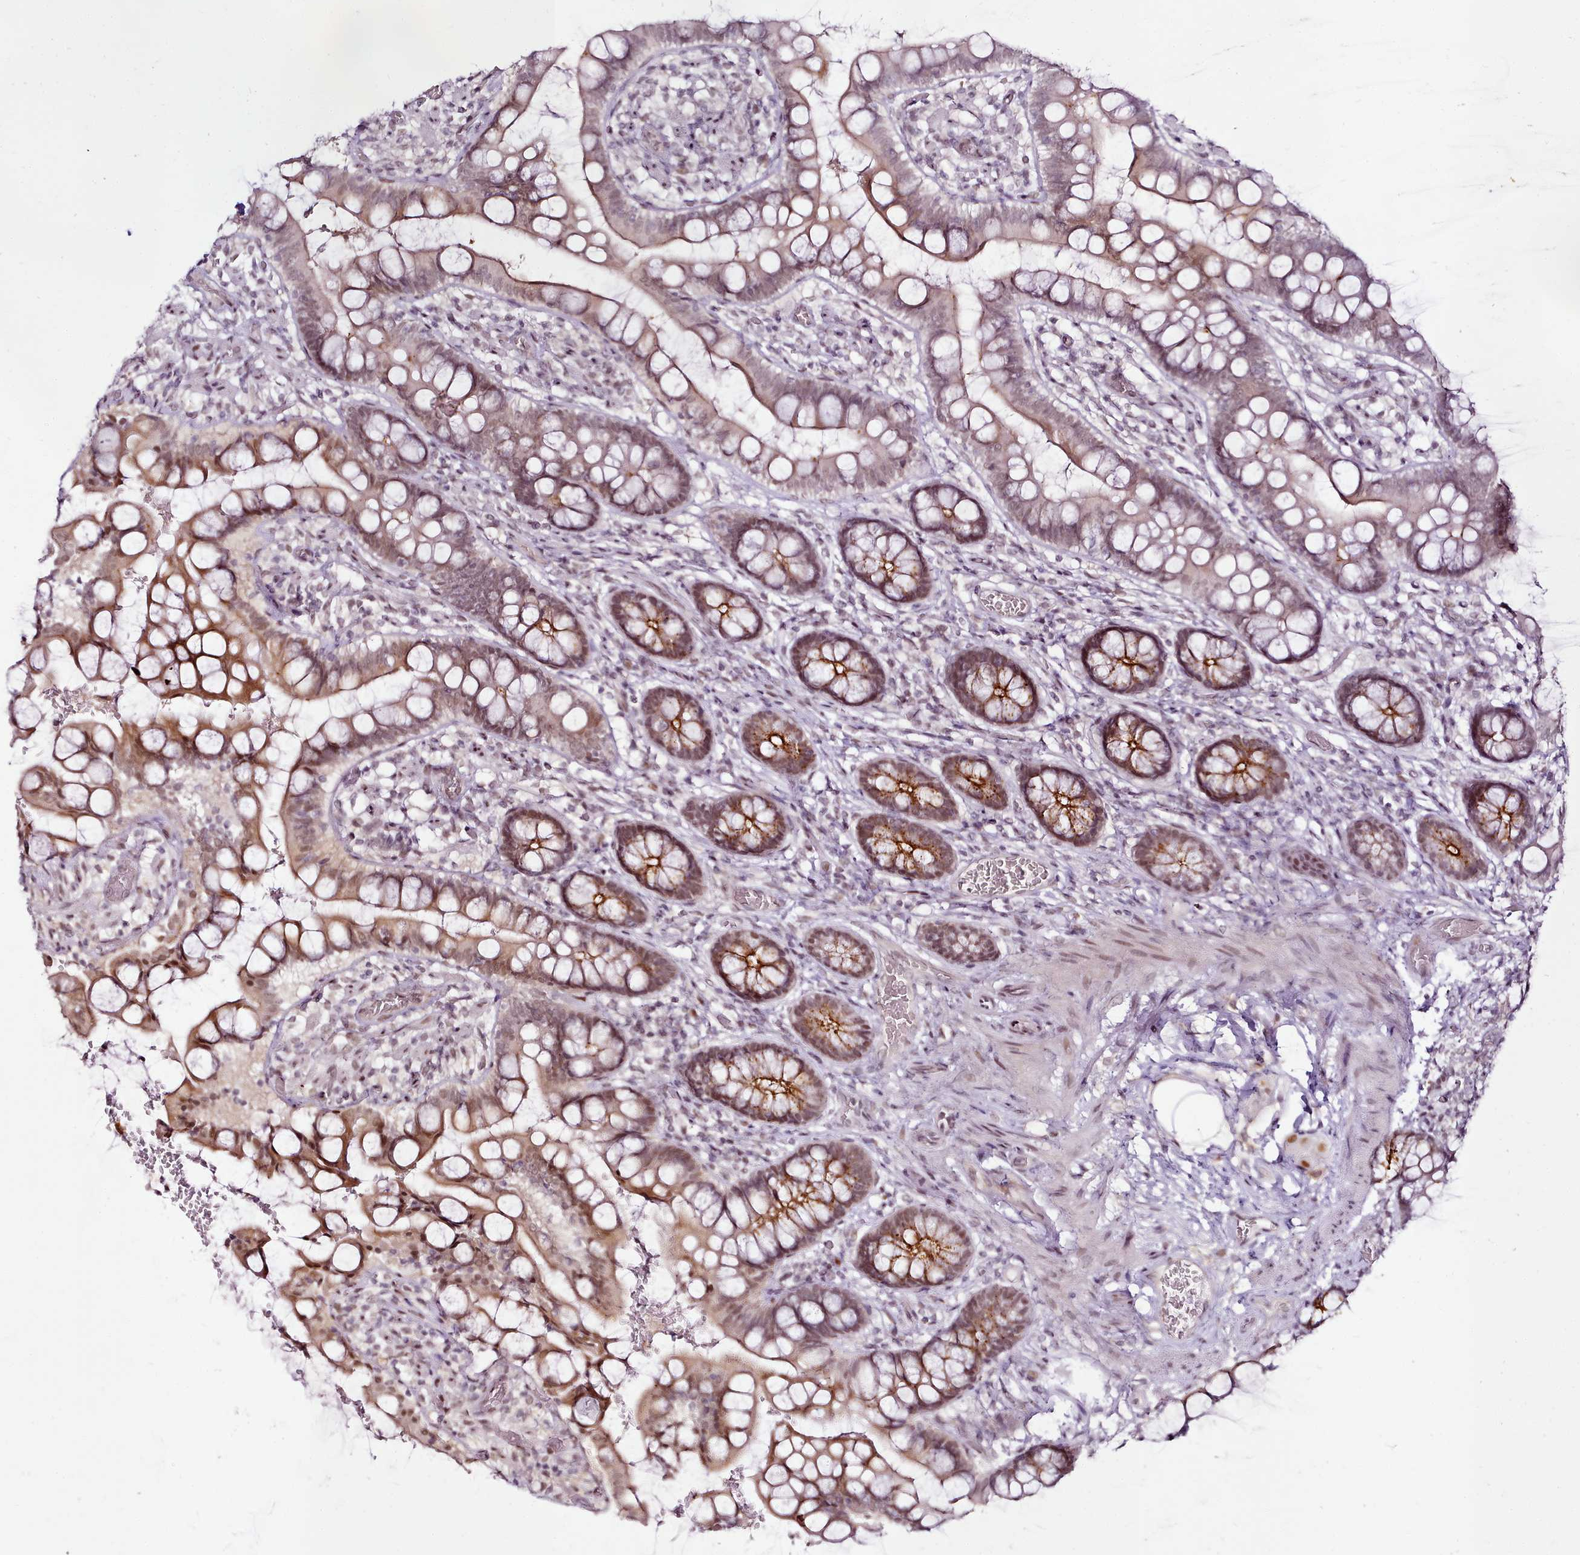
{"staining": {"intensity": "moderate", "quantity": ">75%", "location": "cytoplasmic/membranous,nuclear"}, "tissue": "small intestine", "cell_type": "Glandular cells", "image_type": "normal", "snomed": [{"axis": "morphology", "description": "Normal tissue, NOS"}, {"axis": "topography", "description": "Small intestine"}], "caption": "Immunohistochemical staining of normal small intestine exhibits >75% levels of moderate cytoplasmic/membranous,nuclear protein positivity in approximately >75% of glandular cells.", "gene": "SYT15B", "patient": {"sex": "male", "age": 52}}